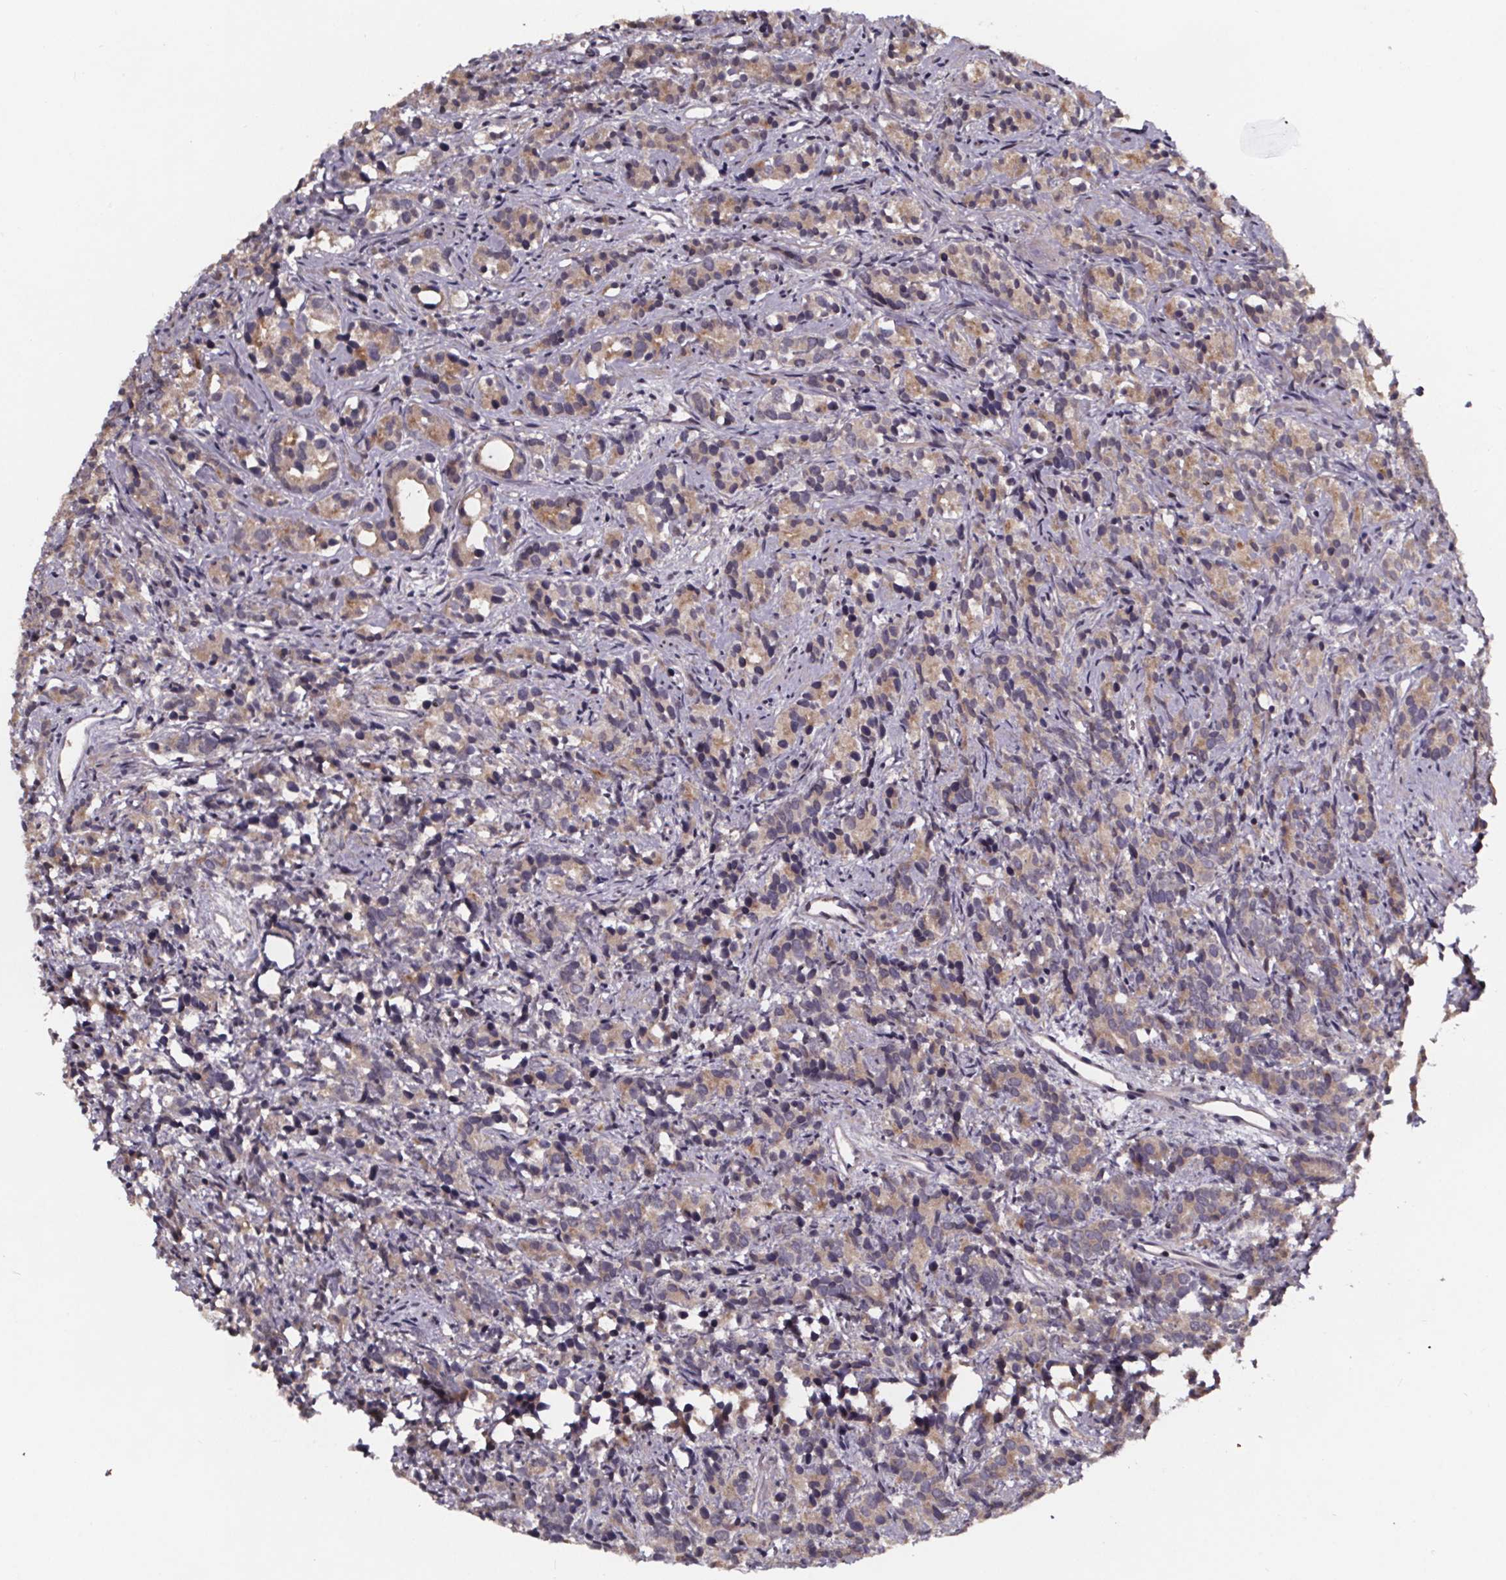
{"staining": {"intensity": "moderate", "quantity": "25%-75%", "location": "cytoplasmic/membranous"}, "tissue": "prostate cancer", "cell_type": "Tumor cells", "image_type": "cancer", "snomed": [{"axis": "morphology", "description": "Adenocarcinoma, High grade"}, {"axis": "topography", "description": "Prostate"}], "caption": "Prostate cancer stained with a brown dye demonstrates moderate cytoplasmic/membranous positive staining in approximately 25%-75% of tumor cells.", "gene": "SMIM1", "patient": {"sex": "male", "age": 84}}